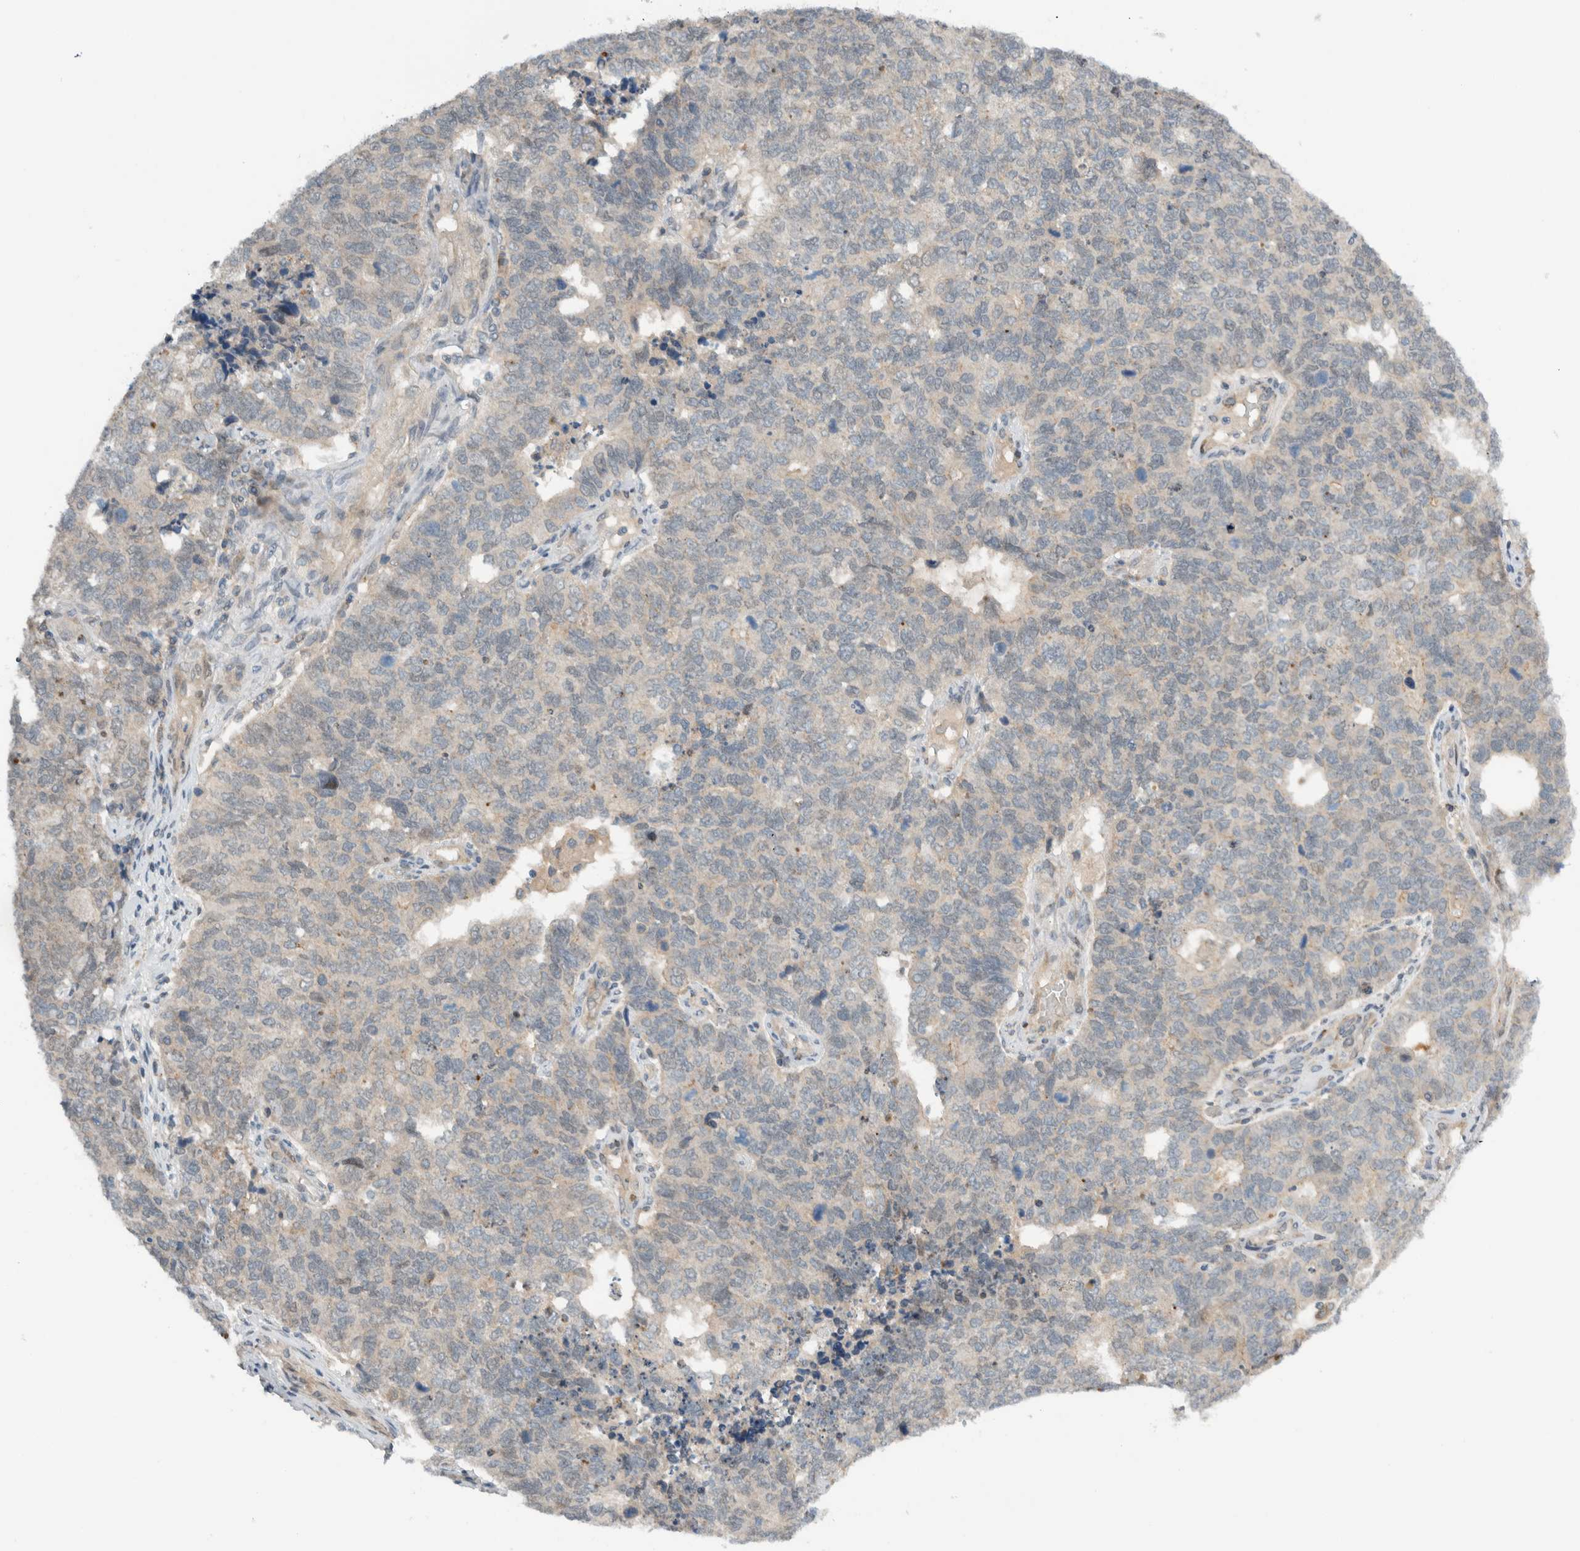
{"staining": {"intensity": "weak", "quantity": "<25%", "location": "cytoplasmic/membranous"}, "tissue": "cervical cancer", "cell_type": "Tumor cells", "image_type": "cancer", "snomed": [{"axis": "morphology", "description": "Squamous cell carcinoma, NOS"}, {"axis": "topography", "description": "Cervix"}], "caption": "DAB (3,3'-diaminobenzidine) immunohistochemical staining of cervical cancer (squamous cell carcinoma) displays no significant staining in tumor cells. (DAB (3,3'-diaminobenzidine) IHC with hematoxylin counter stain).", "gene": "MPRIP", "patient": {"sex": "female", "age": 63}}